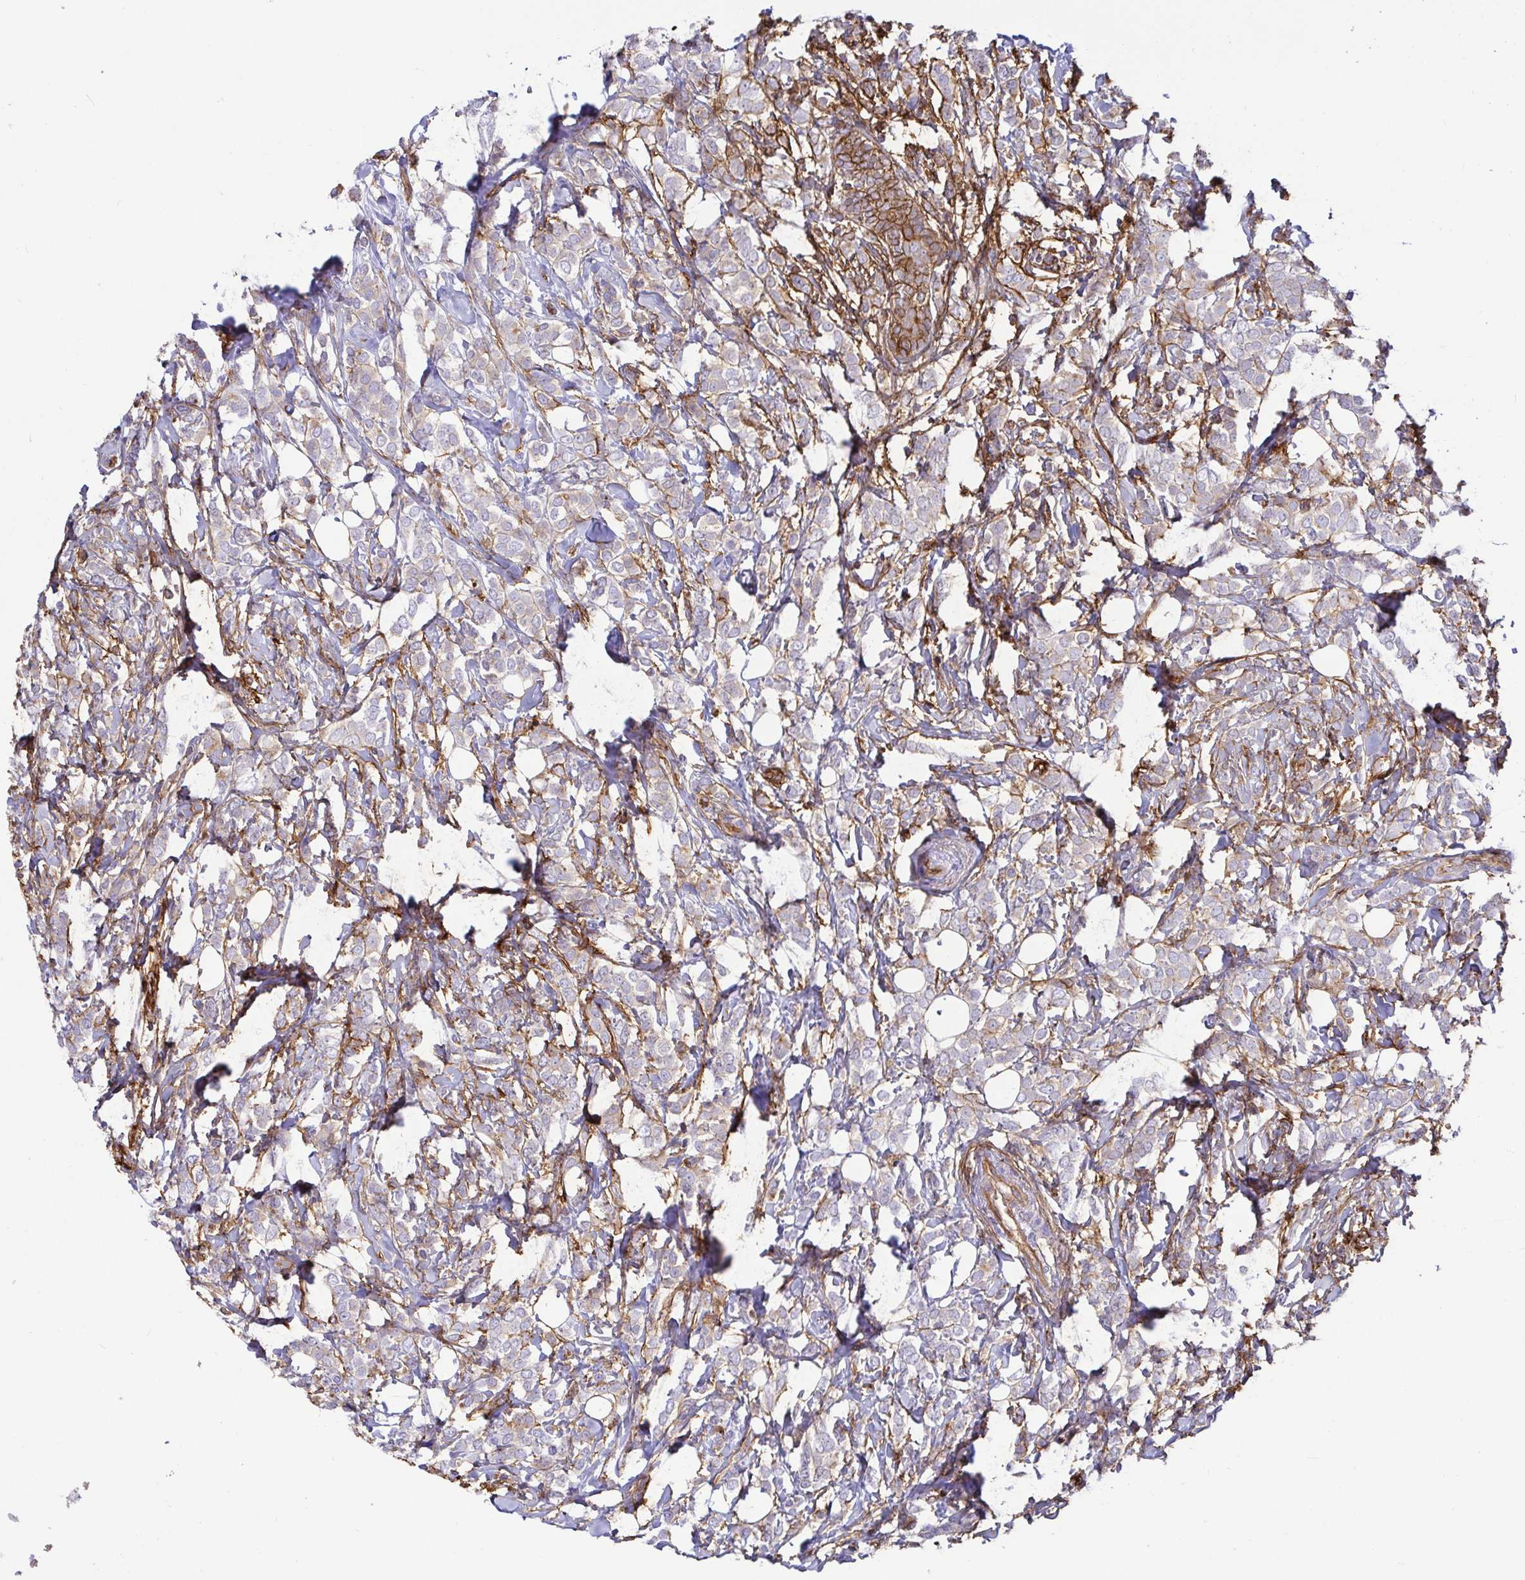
{"staining": {"intensity": "negative", "quantity": "none", "location": "none"}, "tissue": "breast cancer", "cell_type": "Tumor cells", "image_type": "cancer", "snomed": [{"axis": "morphology", "description": "Lobular carcinoma"}, {"axis": "topography", "description": "Breast"}], "caption": "An image of human breast cancer (lobular carcinoma) is negative for staining in tumor cells.", "gene": "ANXA2", "patient": {"sex": "female", "age": 49}}